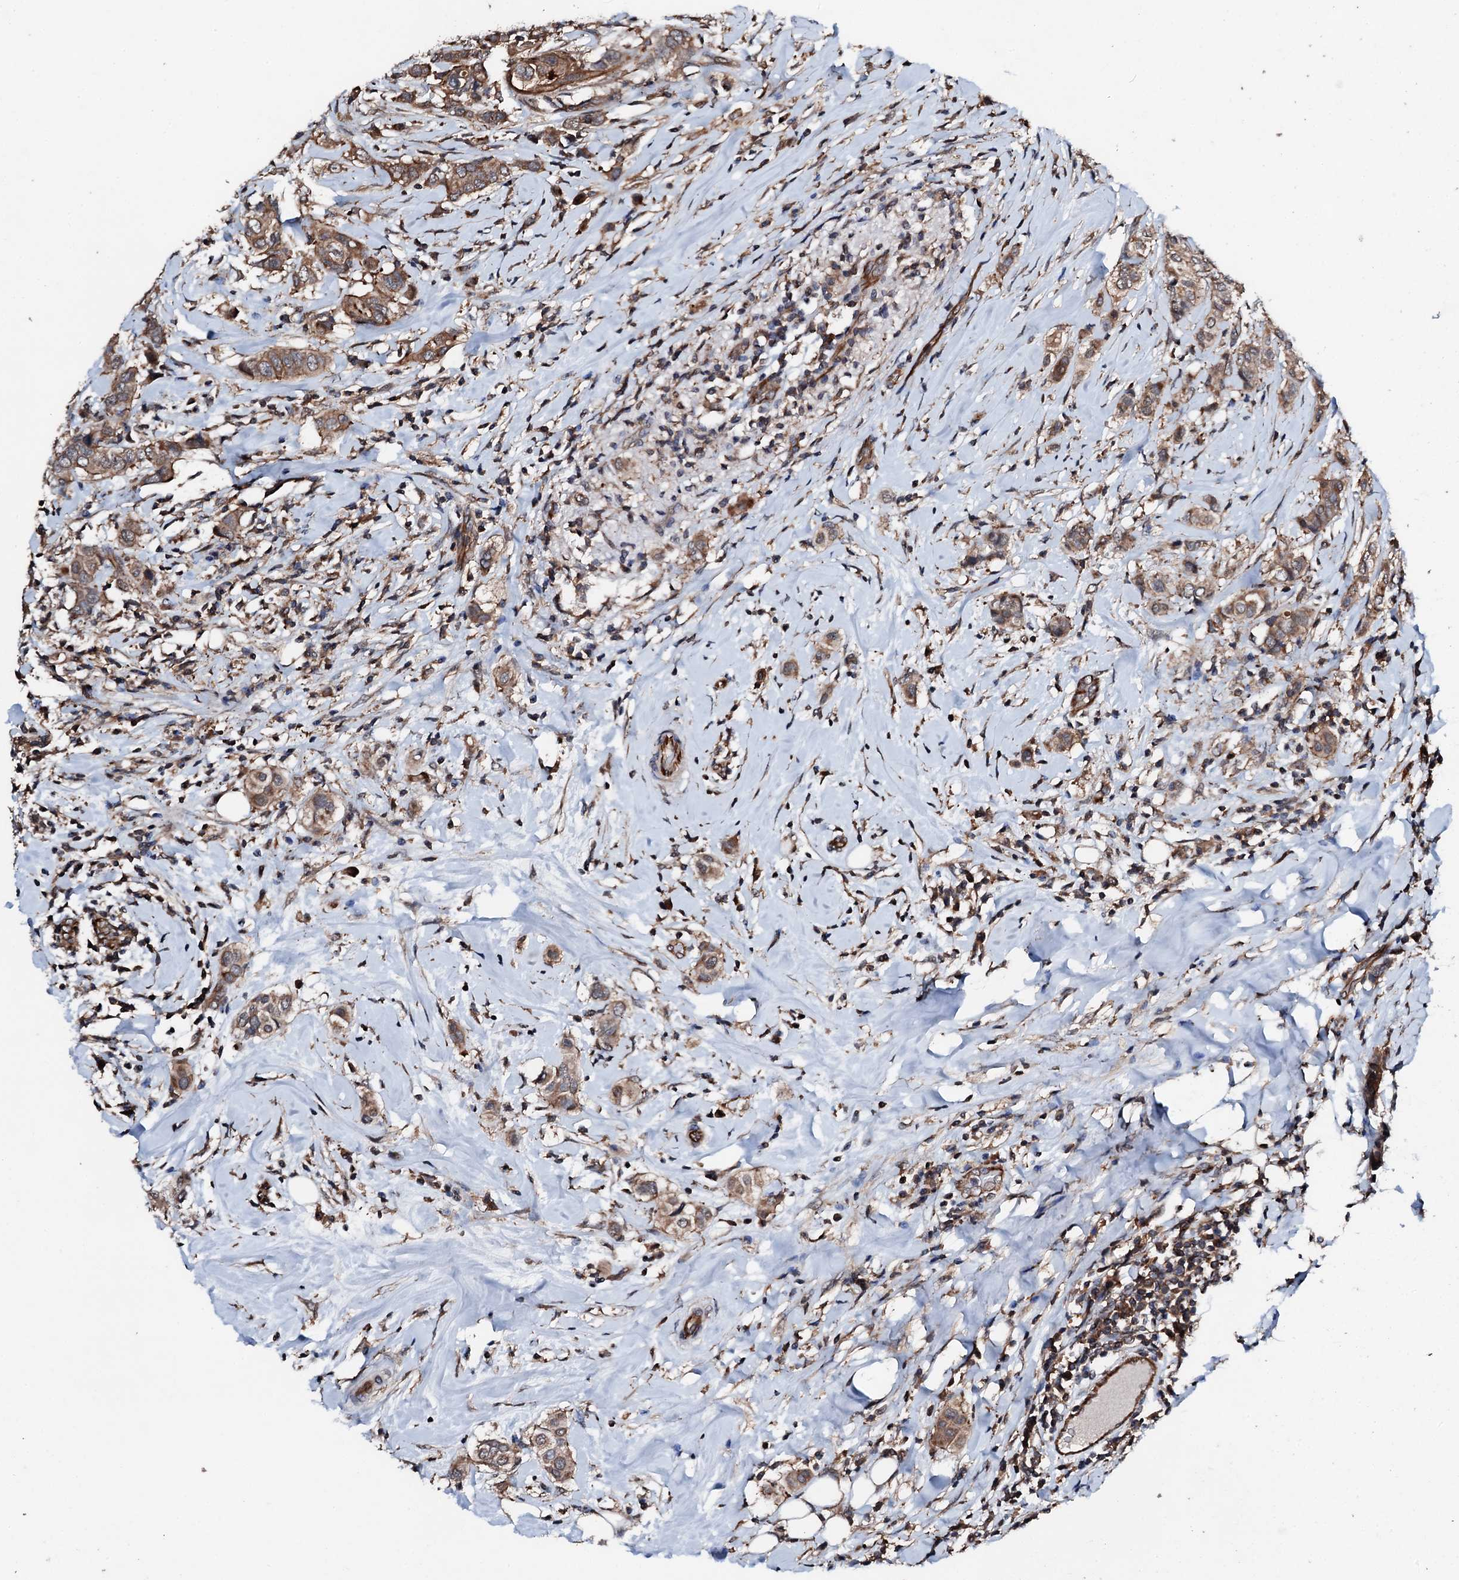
{"staining": {"intensity": "moderate", "quantity": ">75%", "location": "cytoplasmic/membranous"}, "tissue": "breast cancer", "cell_type": "Tumor cells", "image_type": "cancer", "snomed": [{"axis": "morphology", "description": "Lobular carcinoma"}, {"axis": "topography", "description": "Breast"}], "caption": "Lobular carcinoma (breast) was stained to show a protein in brown. There is medium levels of moderate cytoplasmic/membranous expression in approximately >75% of tumor cells.", "gene": "FGD4", "patient": {"sex": "female", "age": 51}}